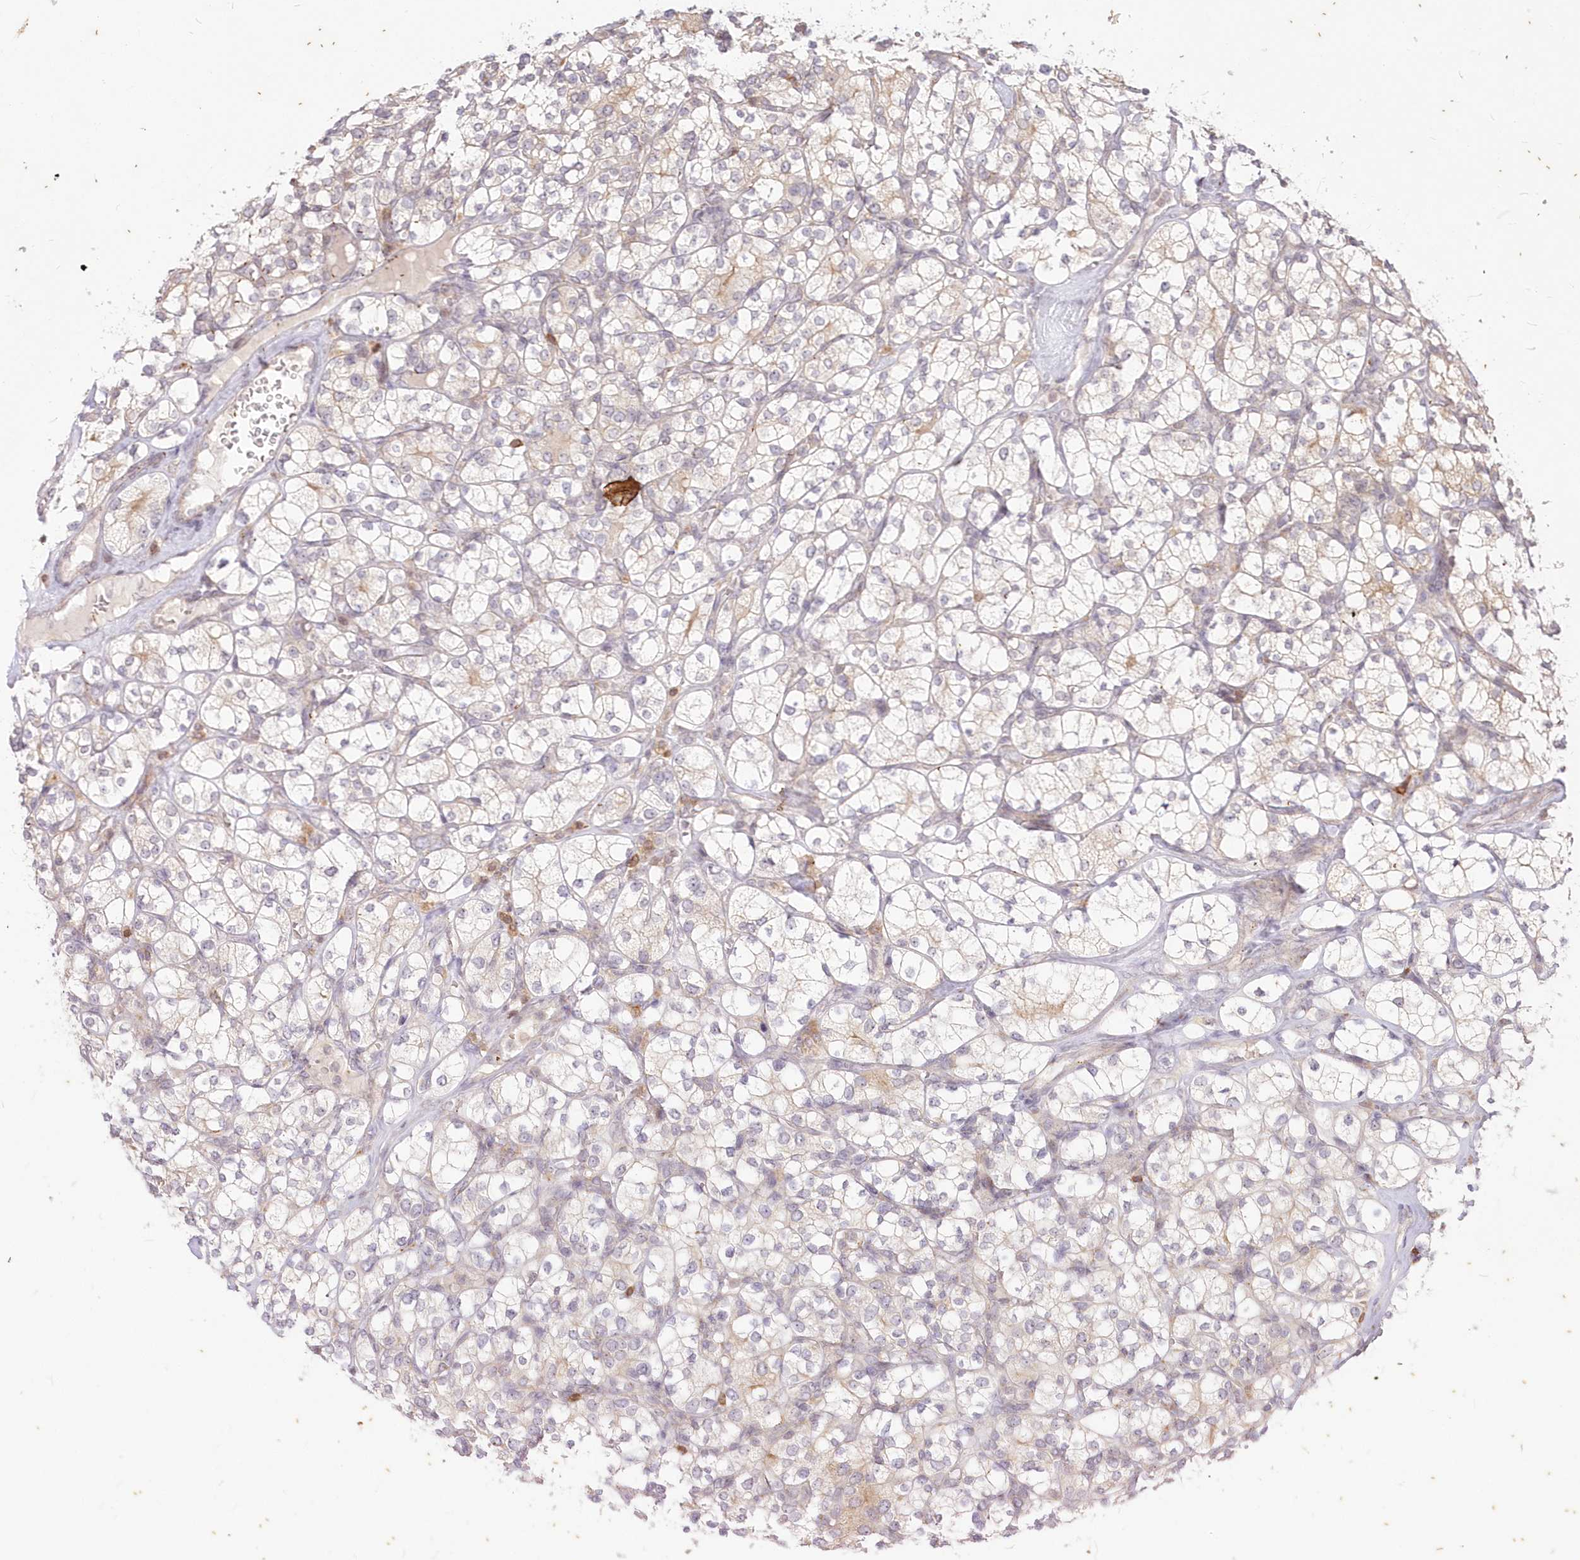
{"staining": {"intensity": "negative", "quantity": "none", "location": "none"}, "tissue": "renal cancer", "cell_type": "Tumor cells", "image_type": "cancer", "snomed": [{"axis": "morphology", "description": "Adenocarcinoma, NOS"}, {"axis": "topography", "description": "Kidney"}], "caption": "This is a image of immunohistochemistry (IHC) staining of renal cancer, which shows no positivity in tumor cells.", "gene": "MTMR3", "patient": {"sex": "male", "age": 77}}